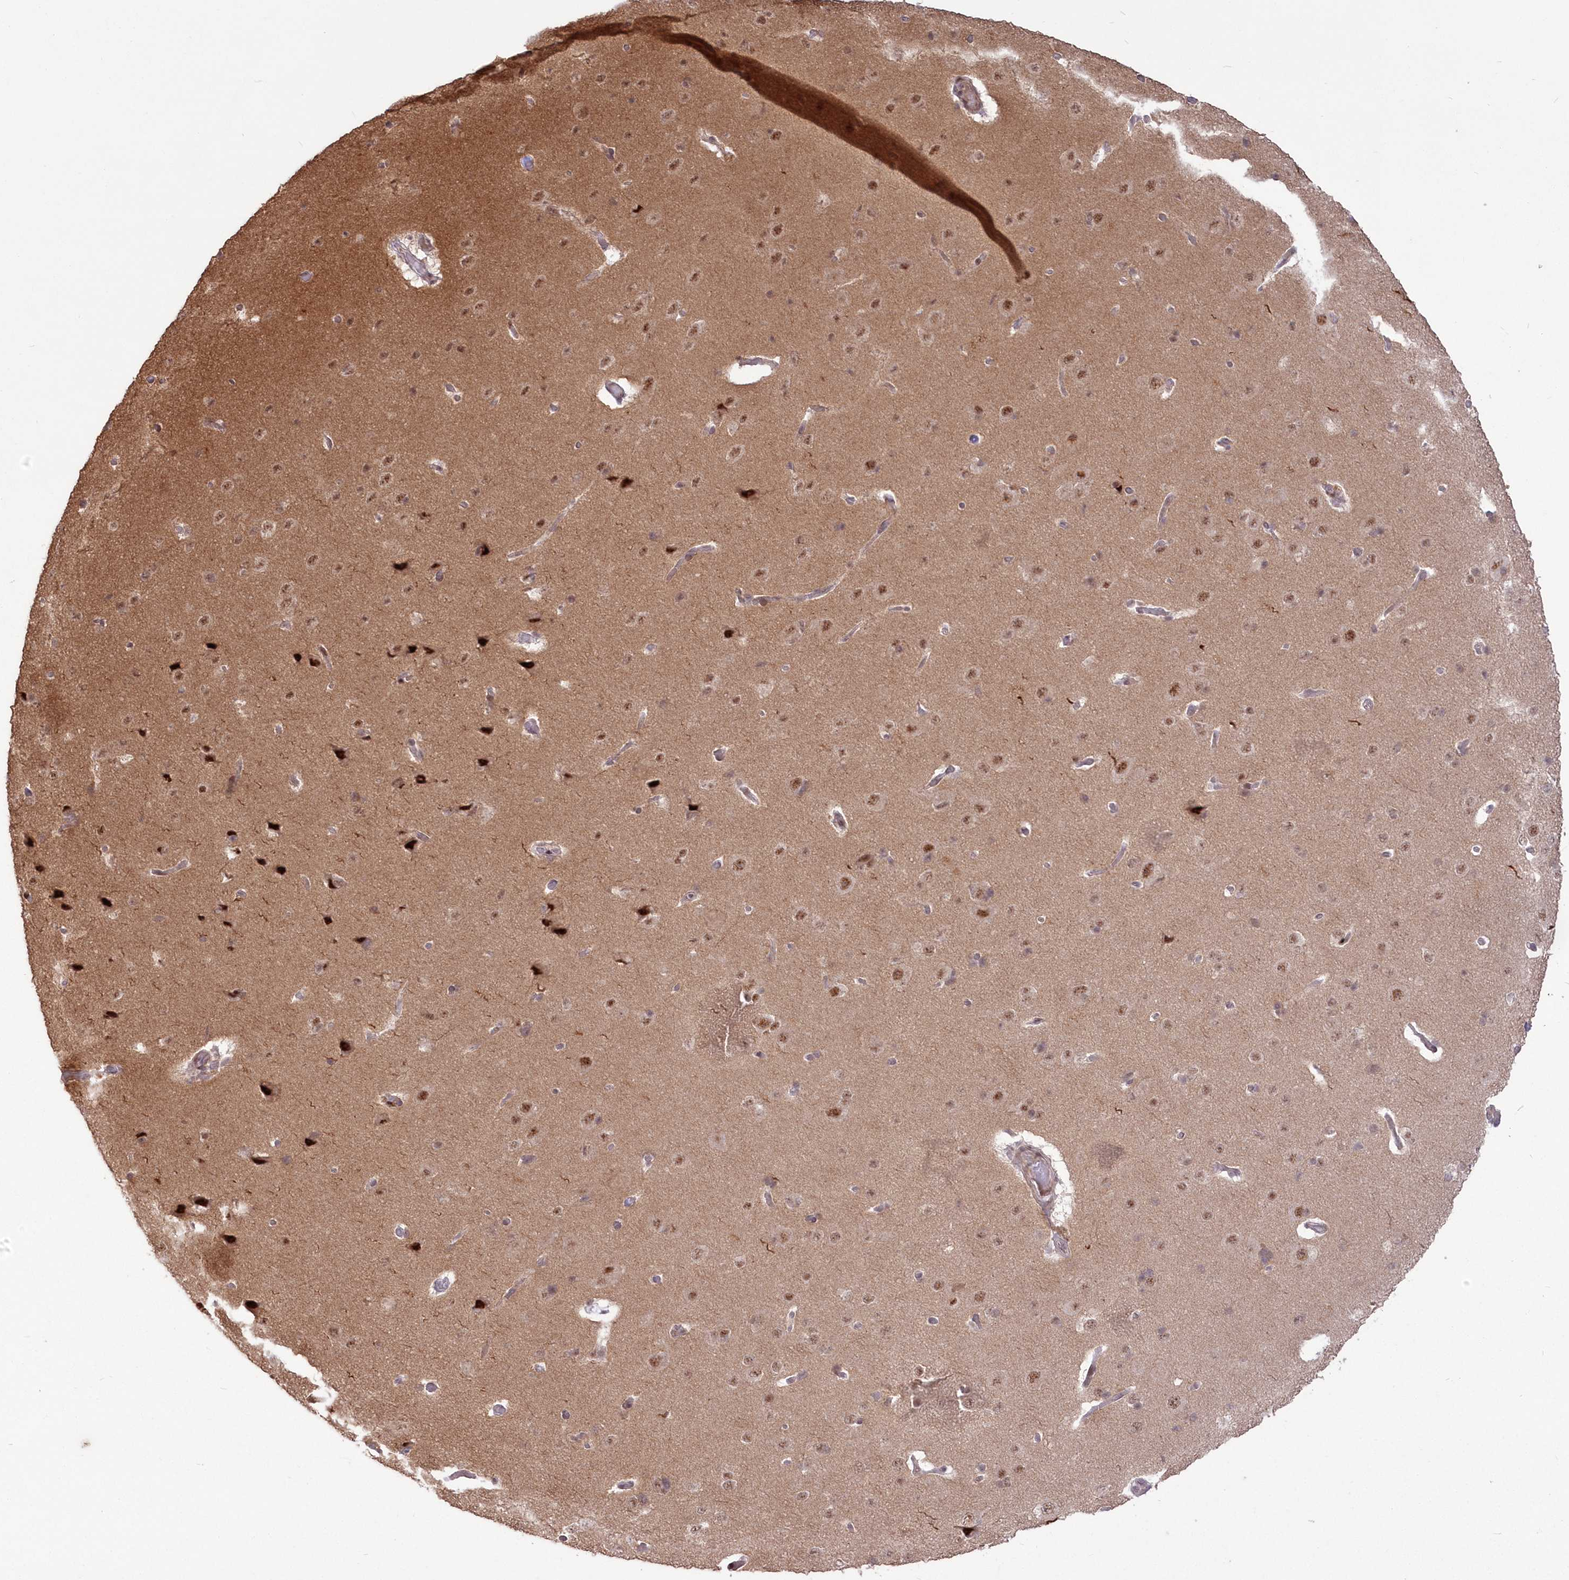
{"staining": {"intensity": "weak", "quantity": "25%-75%", "location": "cytoplasmic/membranous,nuclear"}, "tissue": "cerebral cortex", "cell_type": "Endothelial cells", "image_type": "normal", "snomed": [{"axis": "morphology", "description": "Normal tissue, NOS"}, {"axis": "topography", "description": "Cerebral cortex"}], "caption": "This micrograph shows immunohistochemistry staining of unremarkable human cerebral cortex, with low weak cytoplasmic/membranous,nuclear positivity in about 25%-75% of endothelial cells.", "gene": "WBP1L", "patient": {"sex": "male", "age": 62}}